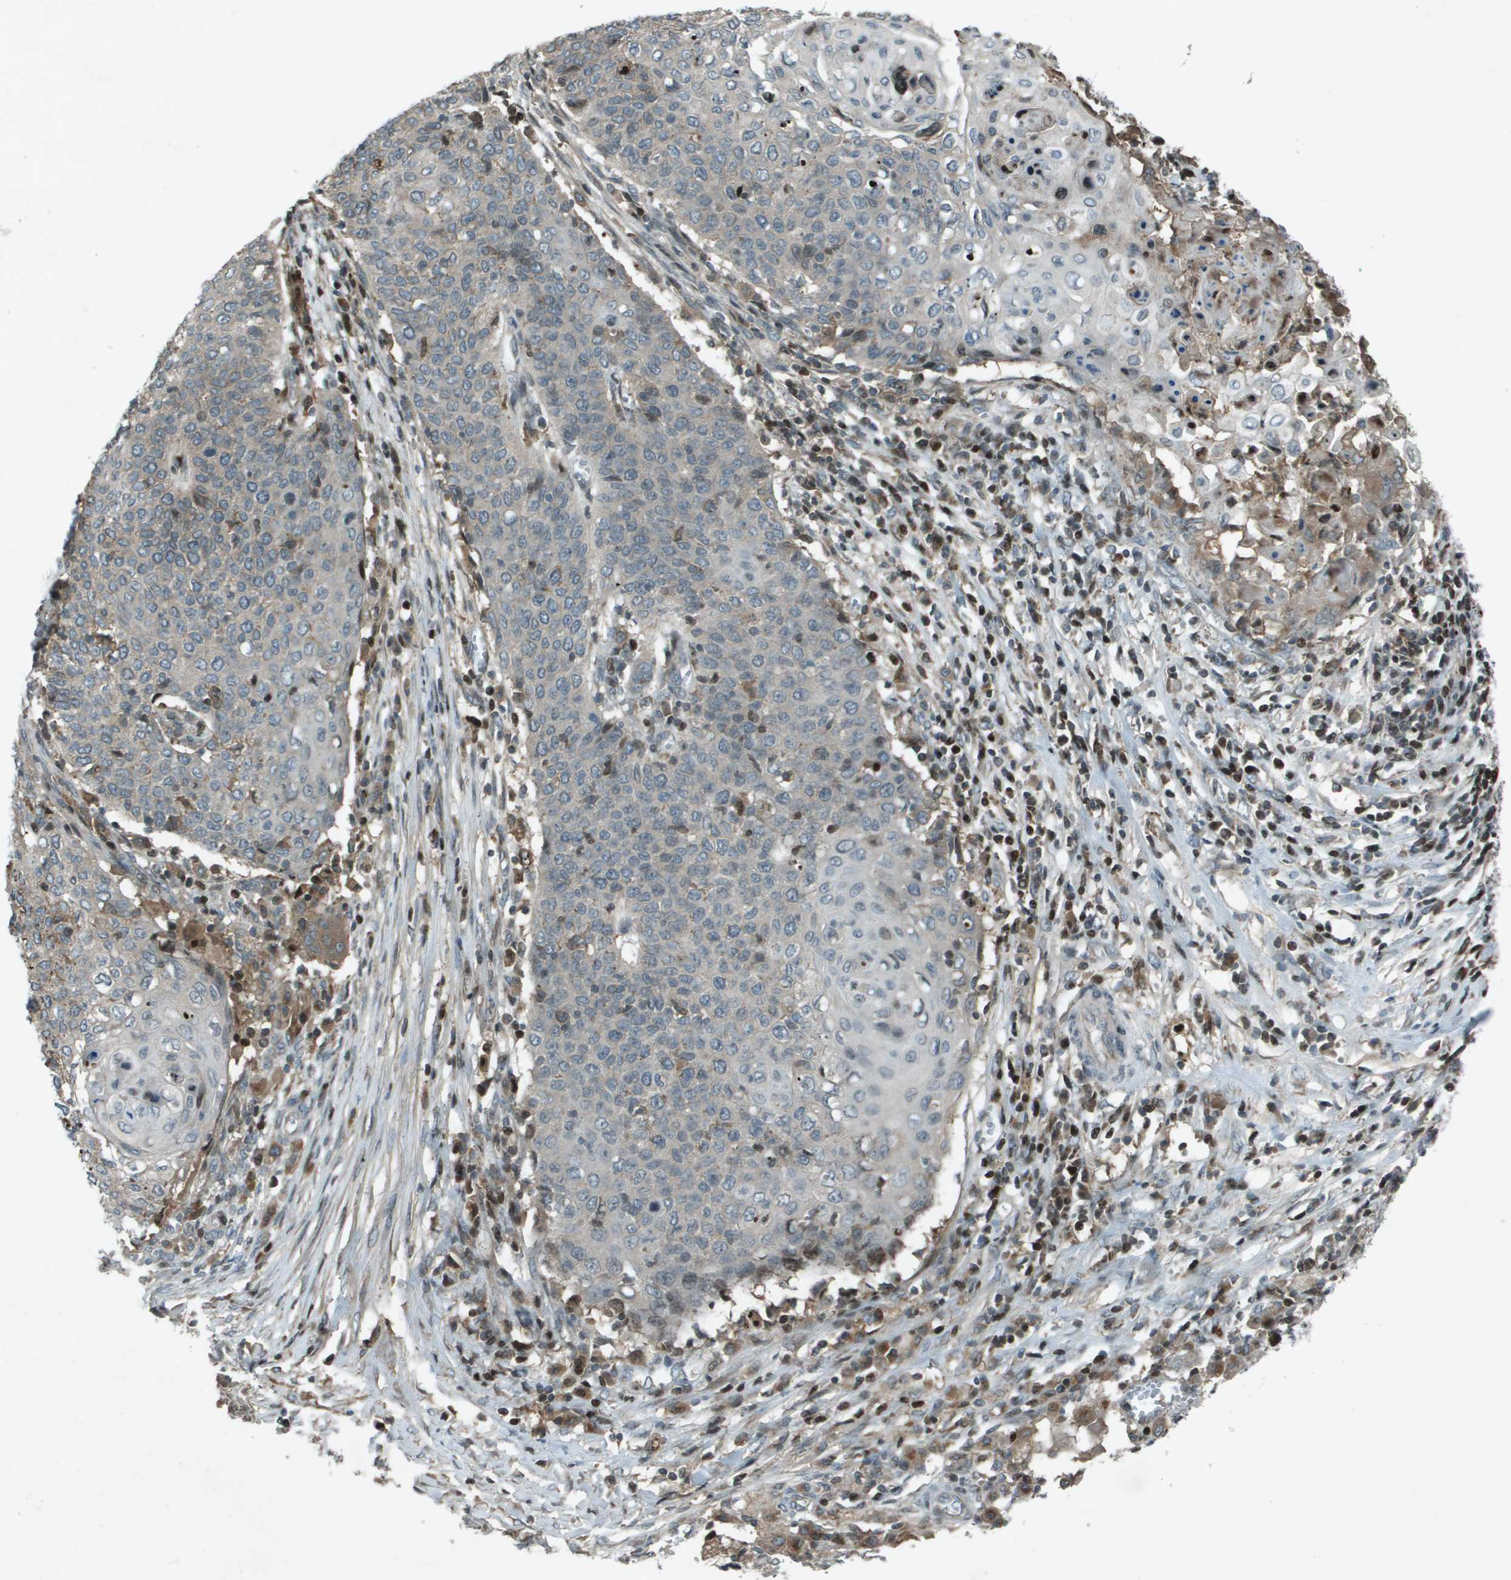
{"staining": {"intensity": "negative", "quantity": "none", "location": "none"}, "tissue": "cervical cancer", "cell_type": "Tumor cells", "image_type": "cancer", "snomed": [{"axis": "morphology", "description": "Squamous cell carcinoma, NOS"}, {"axis": "topography", "description": "Cervix"}], "caption": "Tumor cells show no significant expression in cervical cancer (squamous cell carcinoma). (IHC, brightfield microscopy, high magnification).", "gene": "CXCL12", "patient": {"sex": "female", "age": 39}}